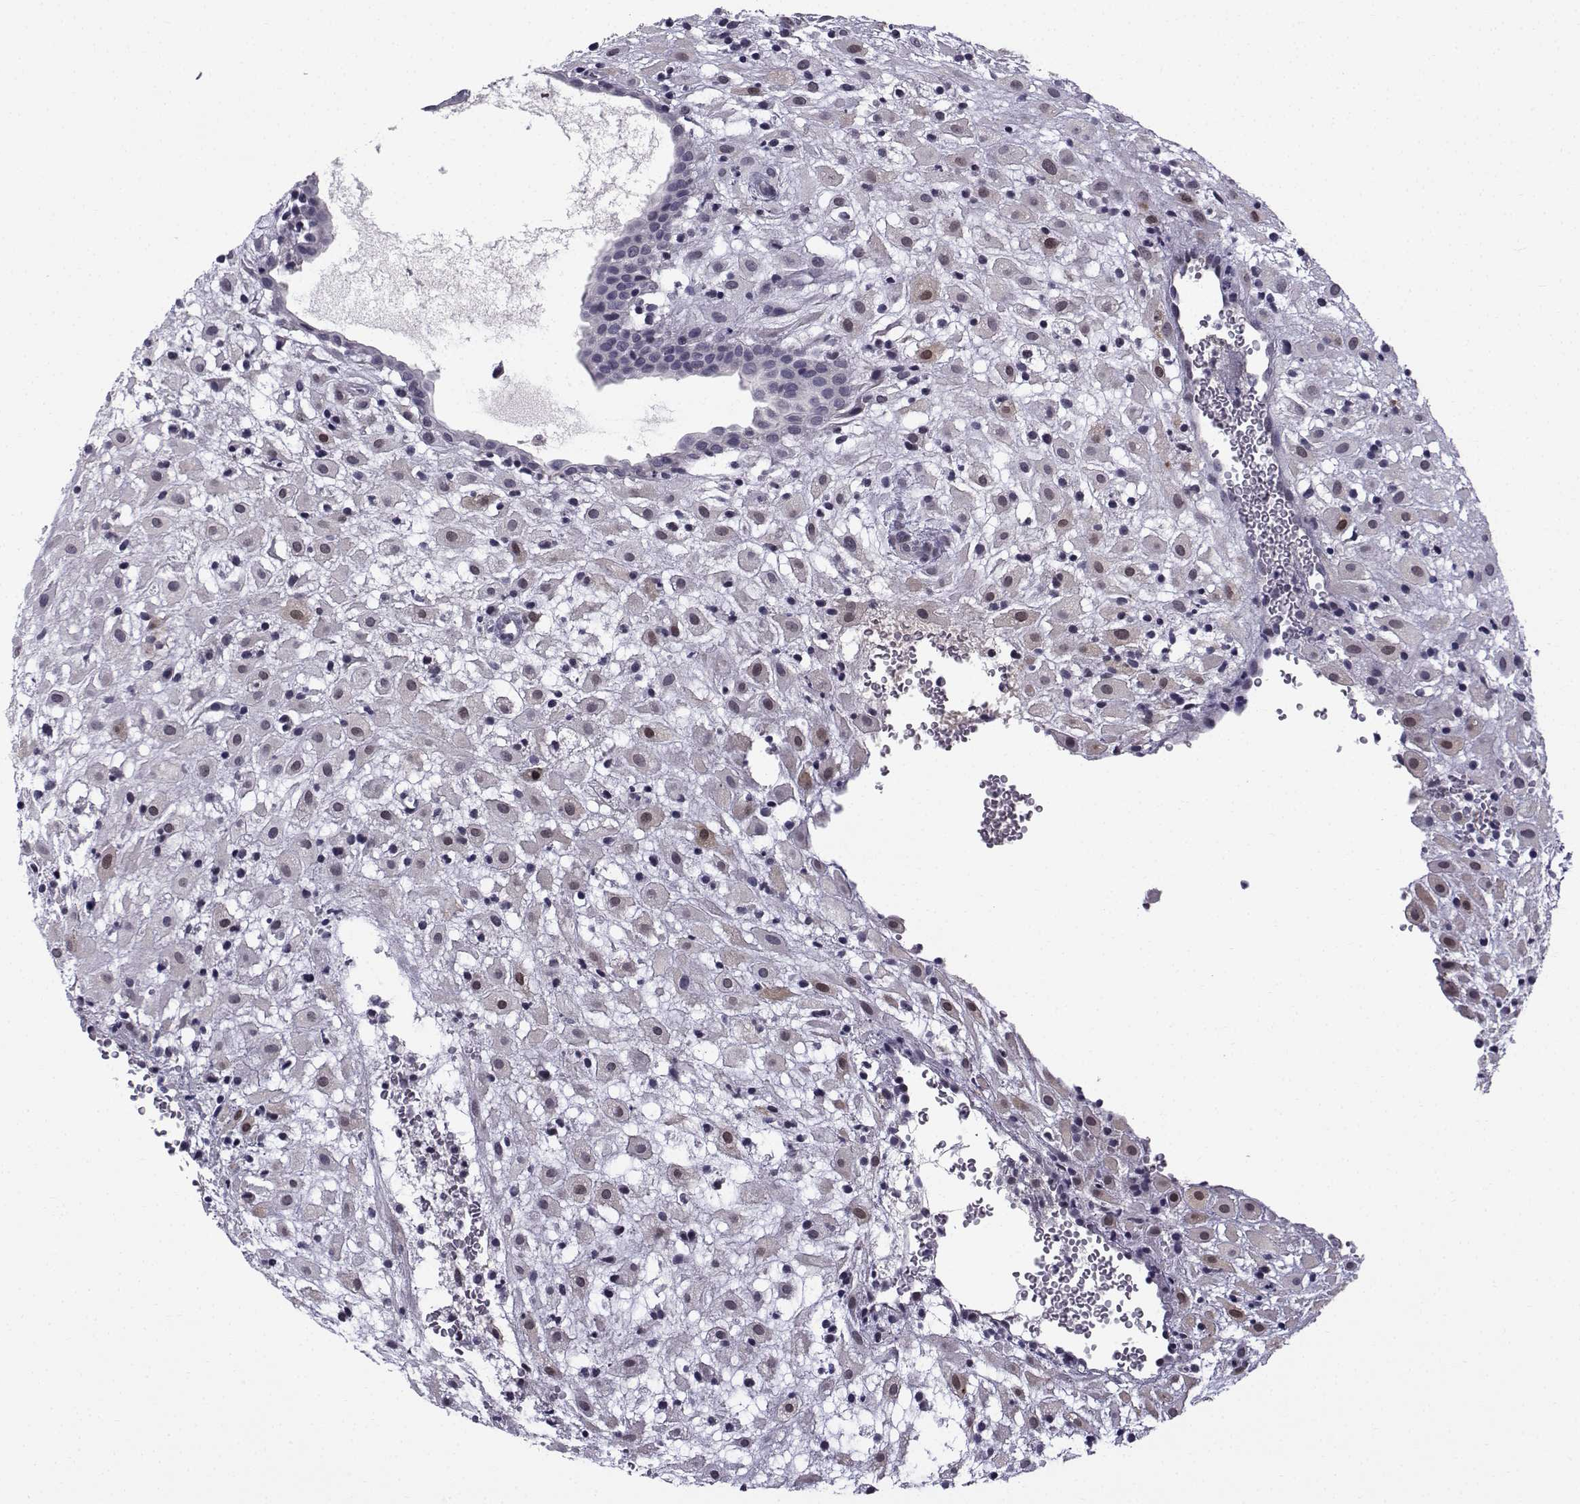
{"staining": {"intensity": "weak", "quantity": "<25%", "location": "cytoplasmic/membranous,nuclear"}, "tissue": "placenta", "cell_type": "Decidual cells", "image_type": "normal", "snomed": [{"axis": "morphology", "description": "Normal tissue, NOS"}, {"axis": "topography", "description": "Placenta"}], "caption": "Human placenta stained for a protein using IHC shows no positivity in decidual cells.", "gene": "RBM24", "patient": {"sex": "female", "age": 24}}